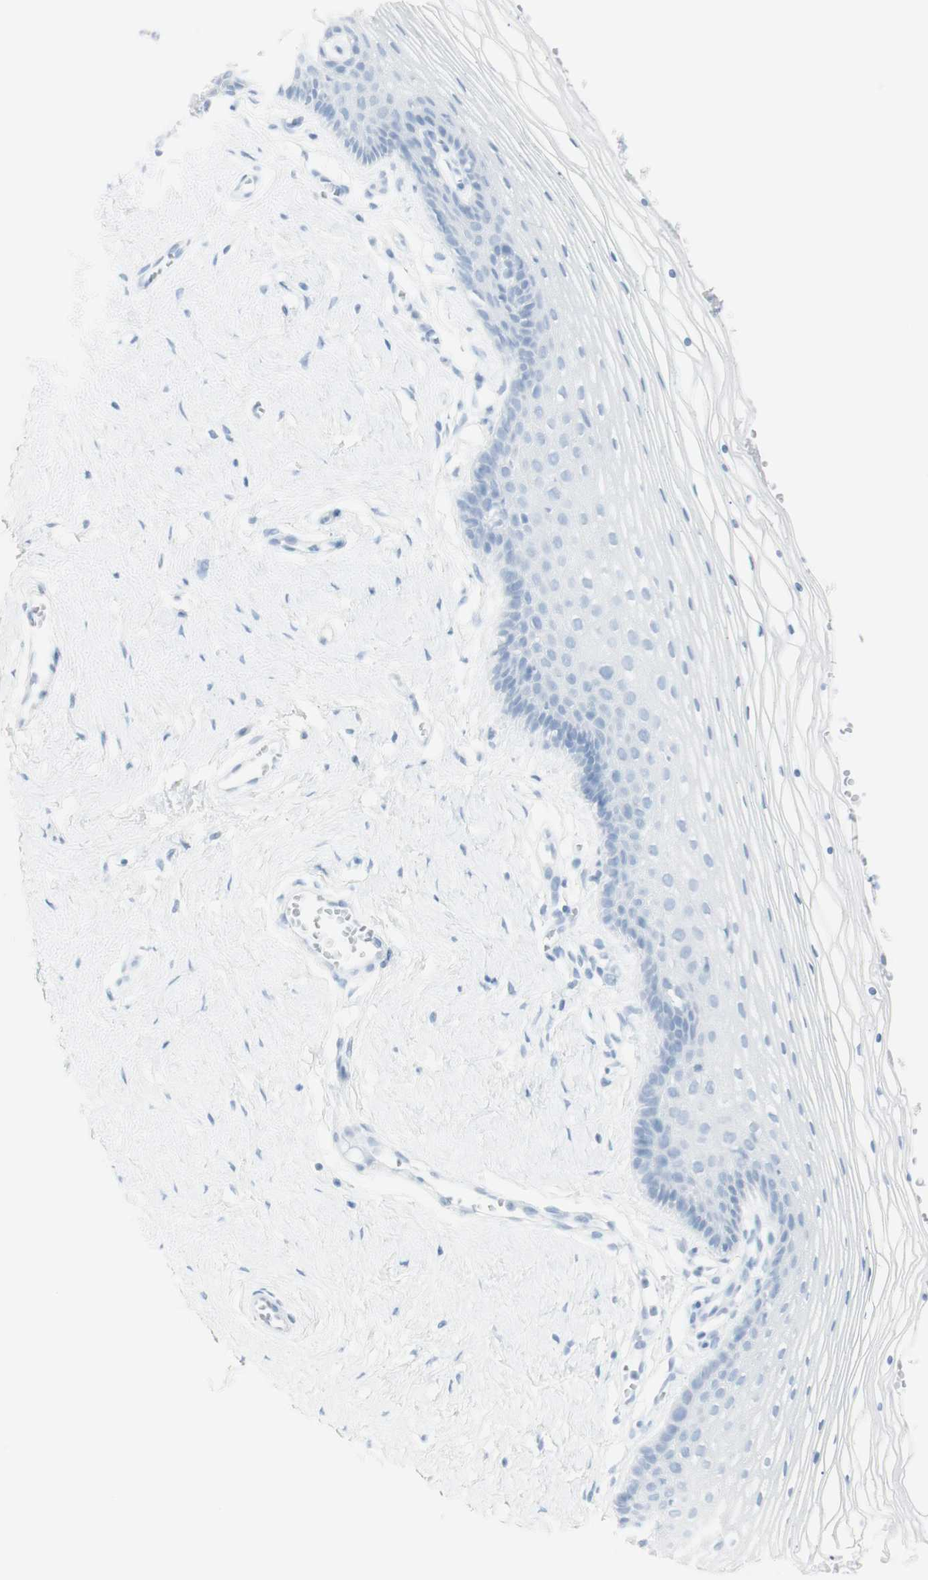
{"staining": {"intensity": "negative", "quantity": "none", "location": "none"}, "tissue": "vagina", "cell_type": "Squamous epithelial cells", "image_type": "normal", "snomed": [{"axis": "morphology", "description": "Normal tissue, NOS"}, {"axis": "topography", "description": "Vagina"}], "caption": "IHC photomicrograph of normal vagina: vagina stained with DAB reveals no significant protein positivity in squamous epithelial cells. The staining is performed using DAB (3,3'-diaminobenzidine) brown chromogen with nuclei counter-stained in using hematoxylin.", "gene": "NAPSA", "patient": {"sex": "female", "age": 32}}